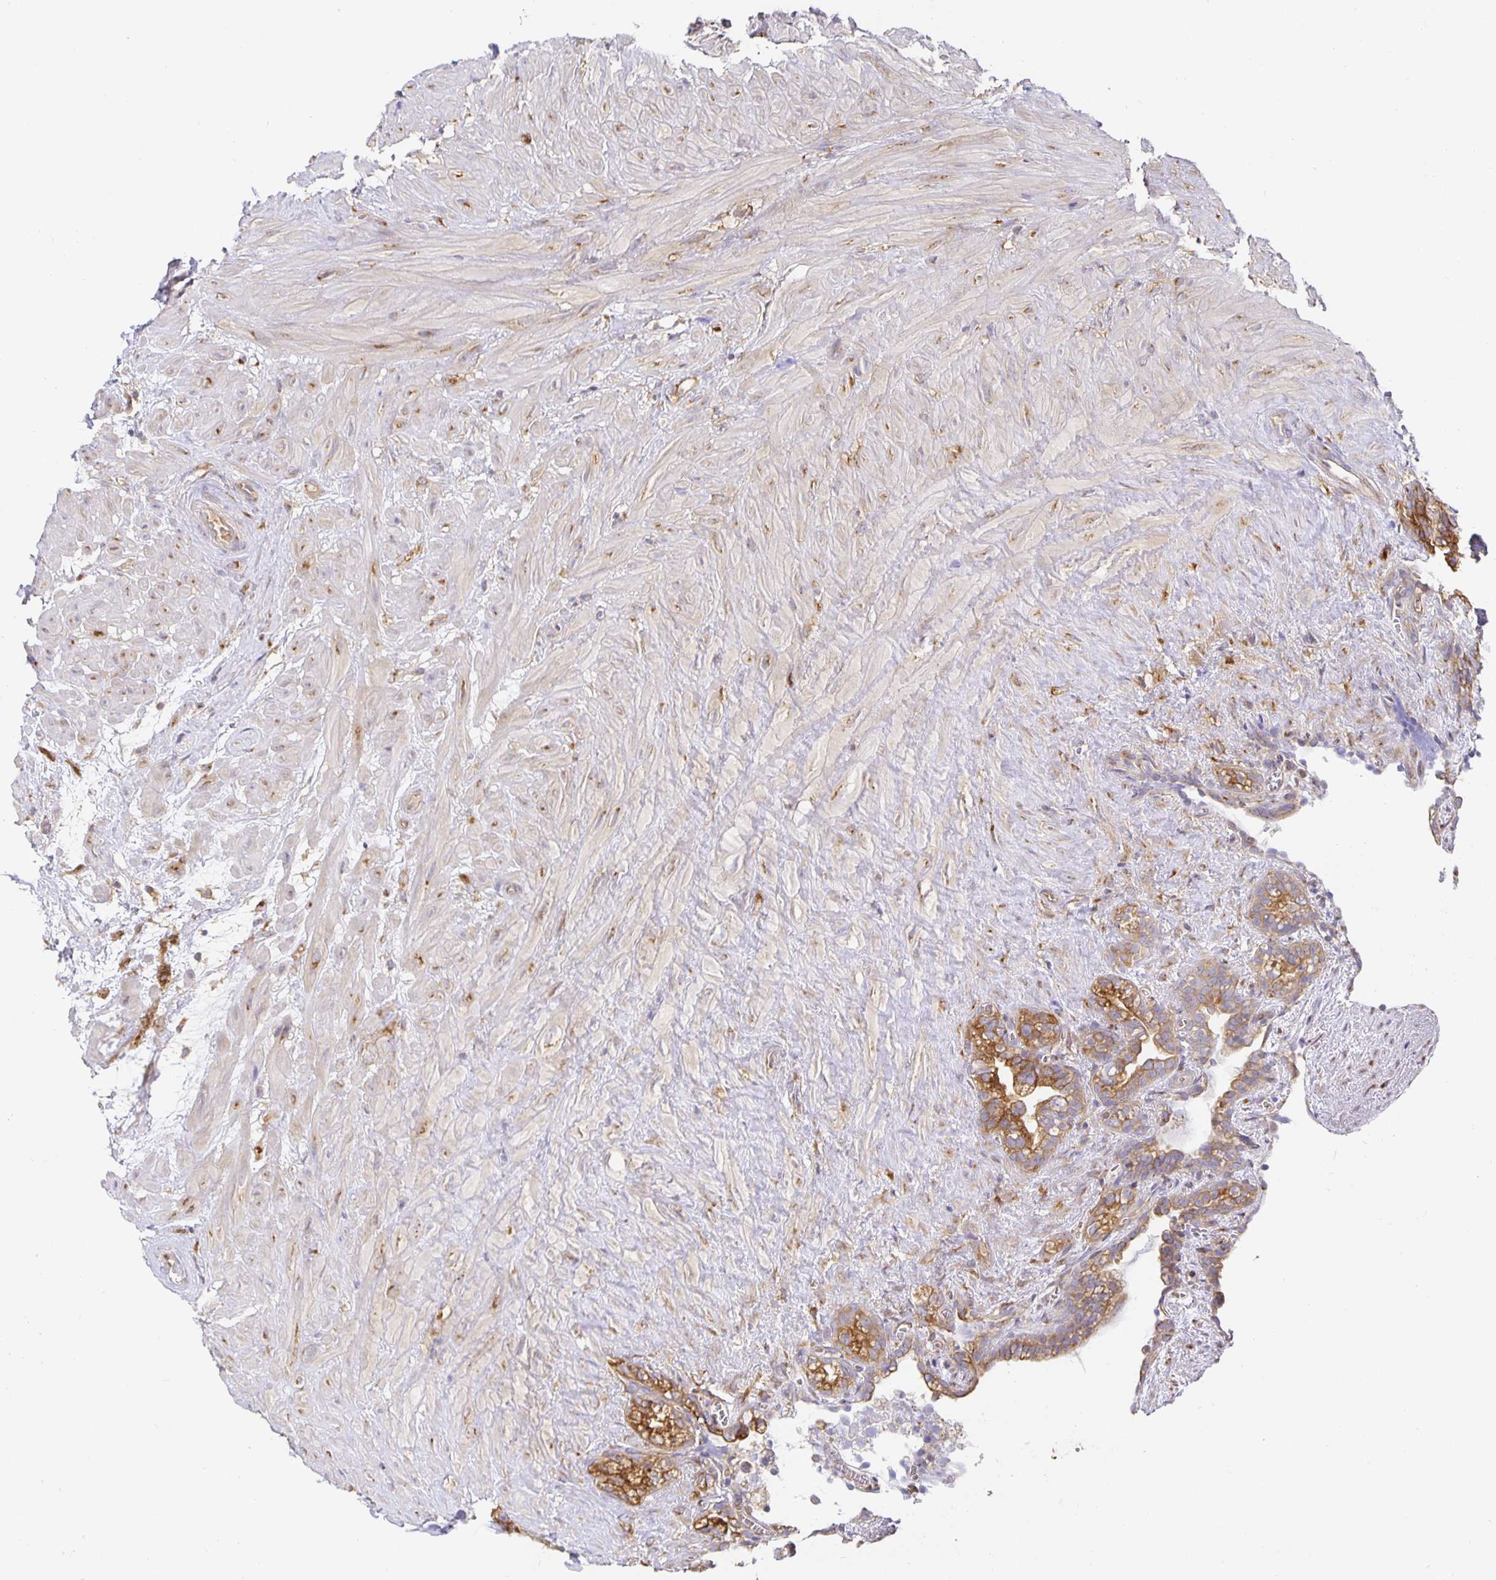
{"staining": {"intensity": "moderate", "quantity": ">75%", "location": "cytoplasmic/membranous"}, "tissue": "seminal vesicle", "cell_type": "Glandular cells", "image_type": "normal", "snomed": [{"axis": "morphology", "description": "Normal tissue, NOS"}, {"axis": "topography", "description": "Seminal veicle"}], "caption": "Moderate cytoplasmic/membranous positivity for a protein is appreciated in about >75% of glandular cells of benign seminal vesicle using IHC.", "gene": "USO1", "patient": {"sex": "male", "age": 76}}